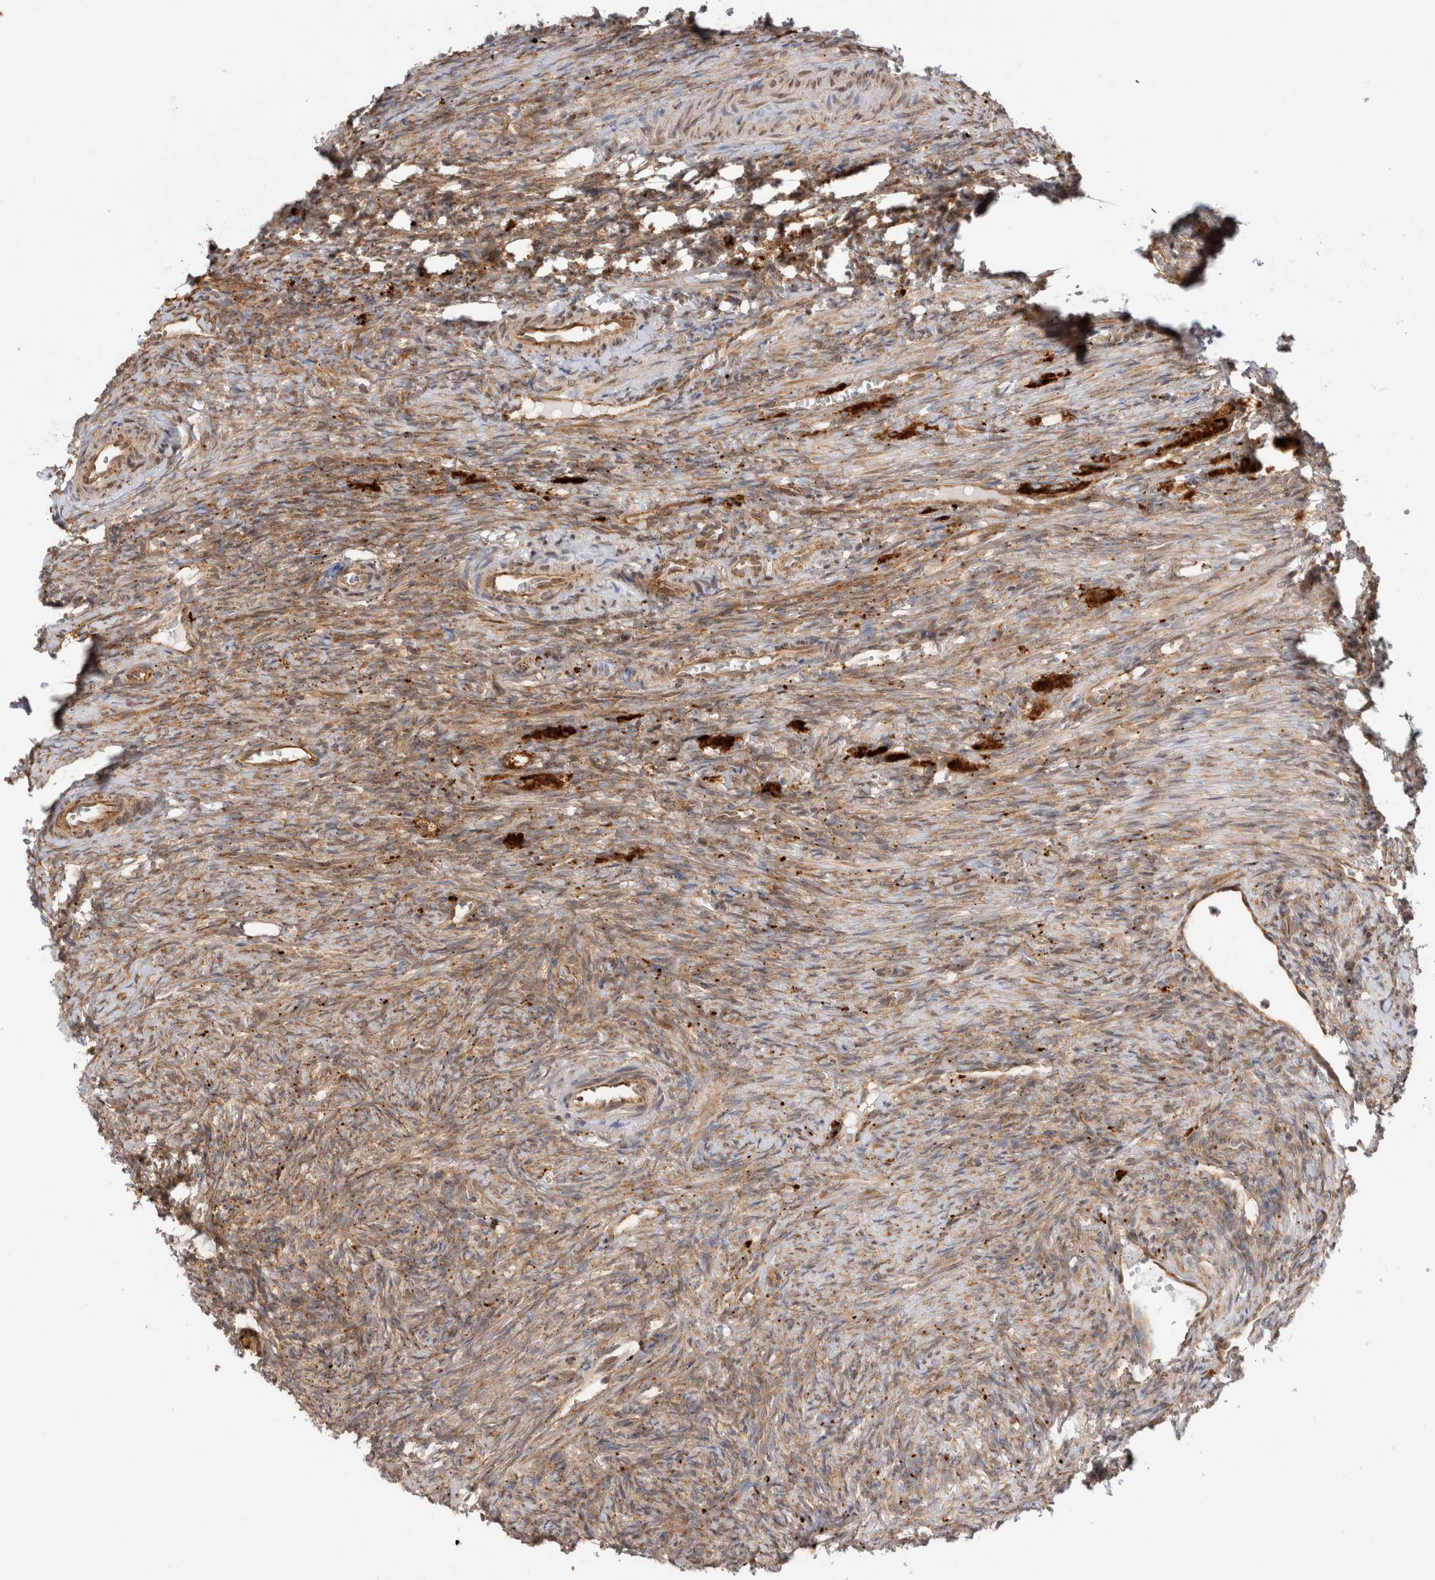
{"staining": {"intensity": "weak", "quantity": ">75%", "location": "cytoplasmic/membranous"}, "tissue": "ovary", "cell_type": "Ovarian stroma cells", "image_type": "normal", "snomed": [{"axis": "morphology", "description": "Normal tissue, NOS"}, {"axis": "topography", "description": "Ovary"}], "caption": "Protein expression analysis of unremarkable human ovary reveals weak cytoplasmic/membranous positivity in approximately >75% of ovarian stroma cells.", "gene": "ACTL9", "patient": {"sex": "female", "age": 41}}